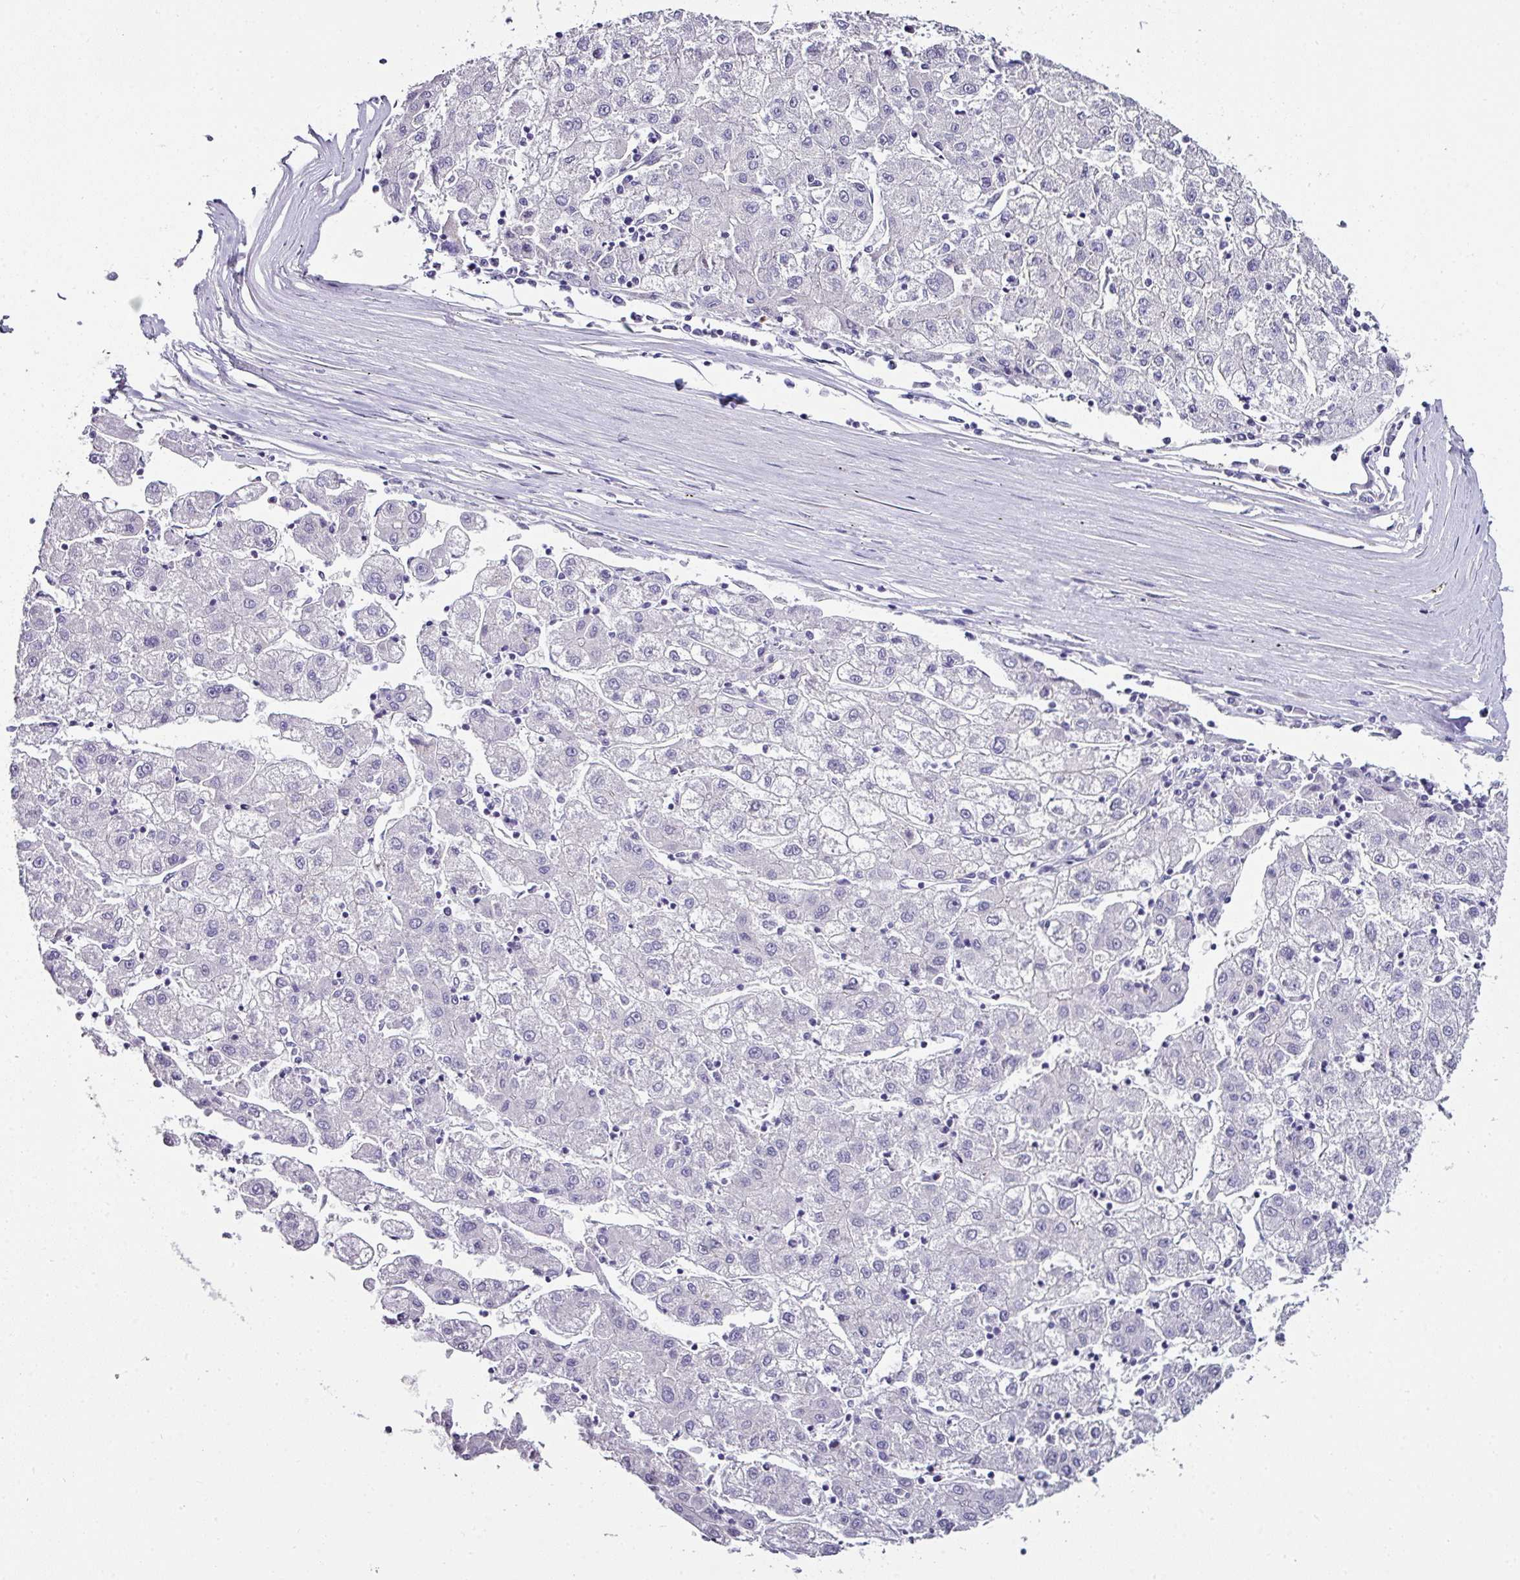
{"staining": {"intensity": "negative", "quantity": "none", "location": "none"}, "tissue": "liver cancer", "cell_type": "Tumor cells", "image_type": "cancer", "snomed": [{"axis": "morphology", "description": "Carcinoma, Hepatocellular, NOS"}, {"axis": "topography", "description": "Liver"}], "caption": "IHC image of human hepatocellular carcinoma (liver) stained for a protein (brown), which demonstrates no staining in tumor cells.", "gene": "NAPSA", "patient": {"sex": "male", "age": 72}}